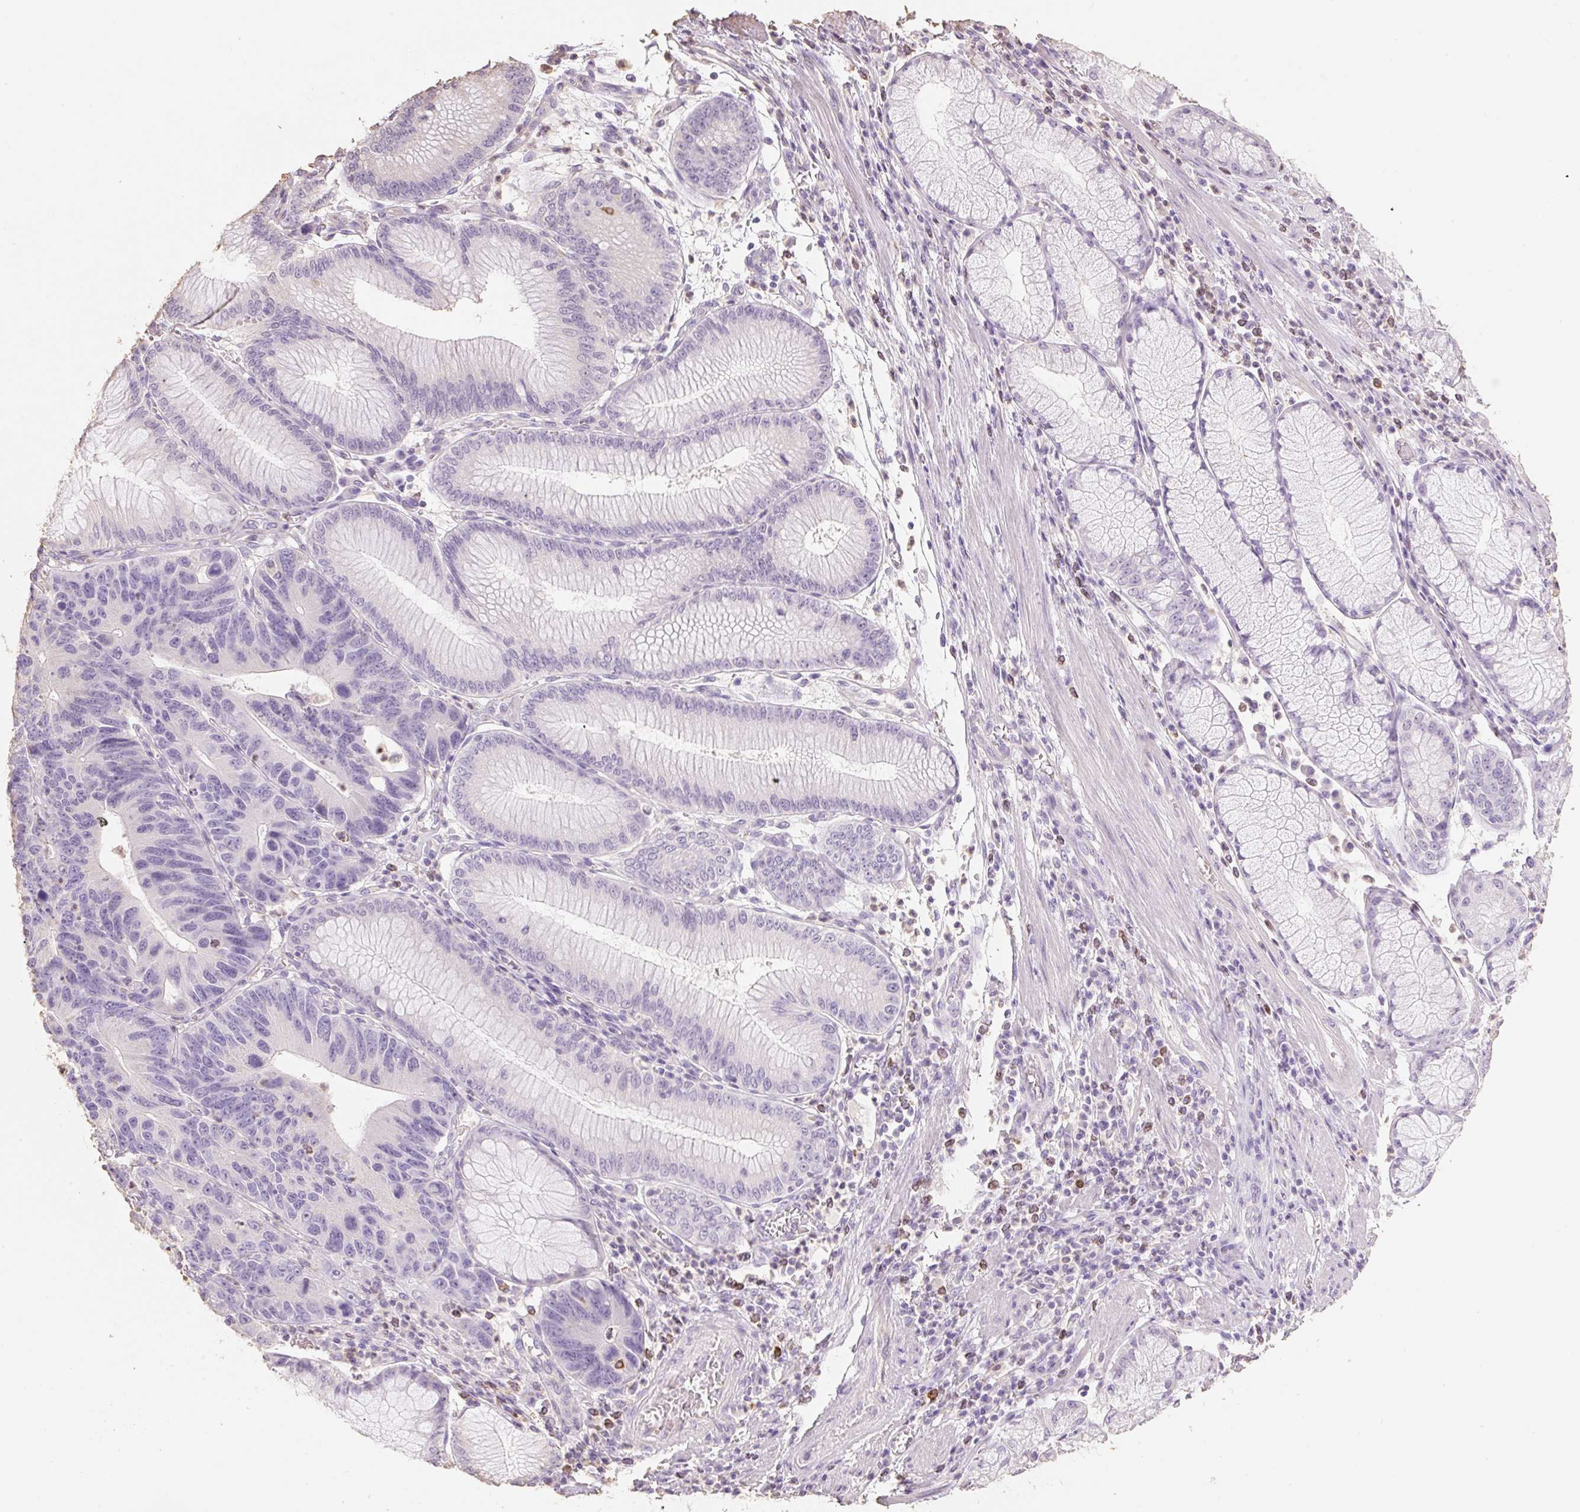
{"staining": {"intensity": "negative", "quantity": "none", "location": "none"}, "tissue": "stomach cancer", "cell_type": "Tumor cells", "image_type": "cancer", "snomed": [{"axis": "morphology", "description": "Adenocarcinoma, NOS"}, {"axis": "topography", "description": "Stomach"}], "caption": "Immunohistochemistry (IHC) of stomach cancer demonstrates no expression in tumor cells. (DAB (3,3'-diaminobenzidine) immunohistochemistry with hematoxylin counter stain).", "gene": "MBOAT7", "patient": {"sex": "male", "age": 59}}